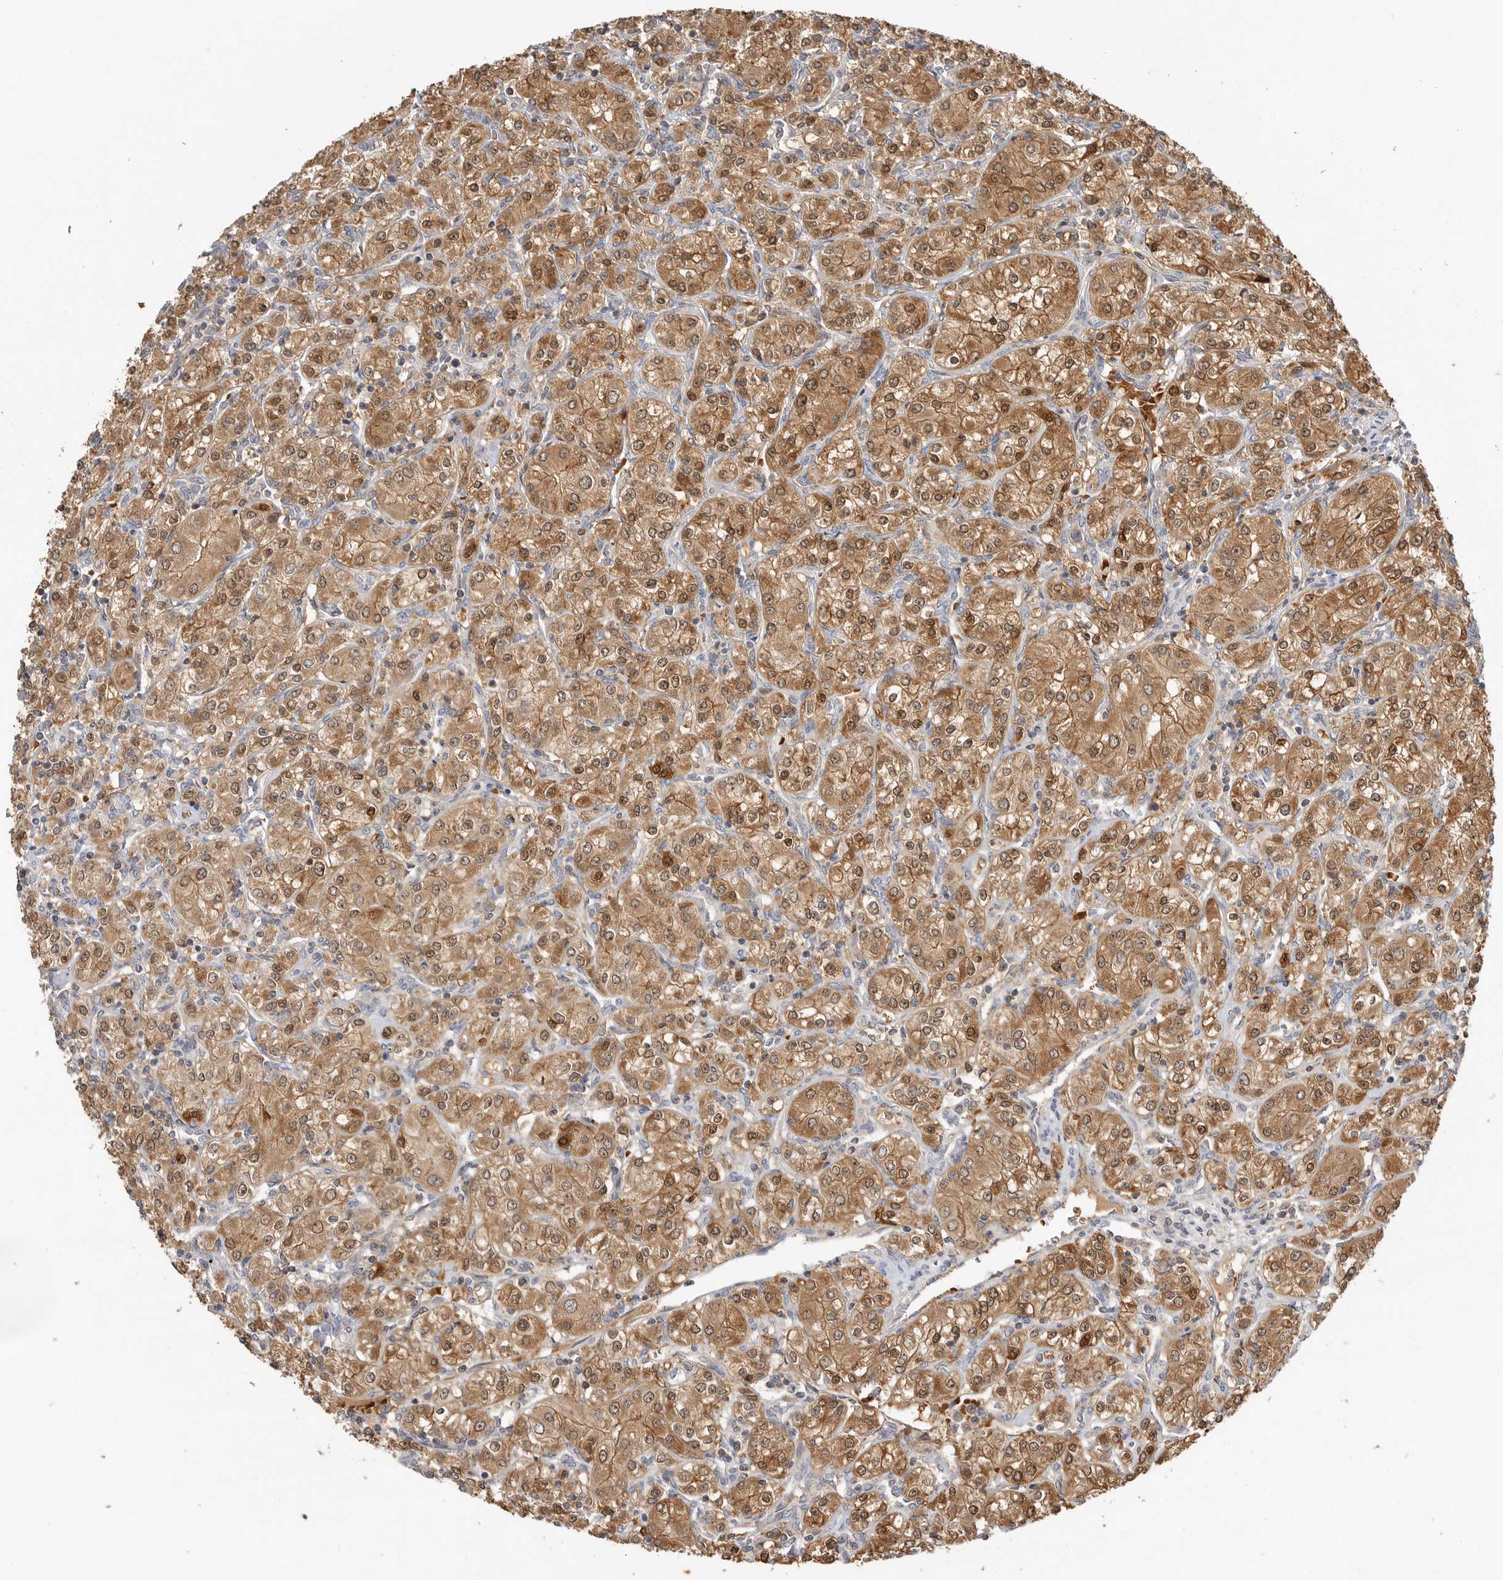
{"staining": {"intensity": "moderate", "quantity": ">75%", "location": "cytoplasmic/membranous,nuclear"}, "tissue": "renal cancer", "cell_type": "Tumor cells", "image_type": "cancer", "snomed": [{"axis": "morphology", "description": "Adenocarcinoma, NOS"}, {"axis": "topography", "description": "Kidney"}], "caption": "Protein expression analysis of renal cancer exhibits moderate cytoplasmic/membranous and nuclear expression in approximately >75% of tumor cells.", "gene": "CLDN12", "patient": {"sex": "male", "age": 77}}